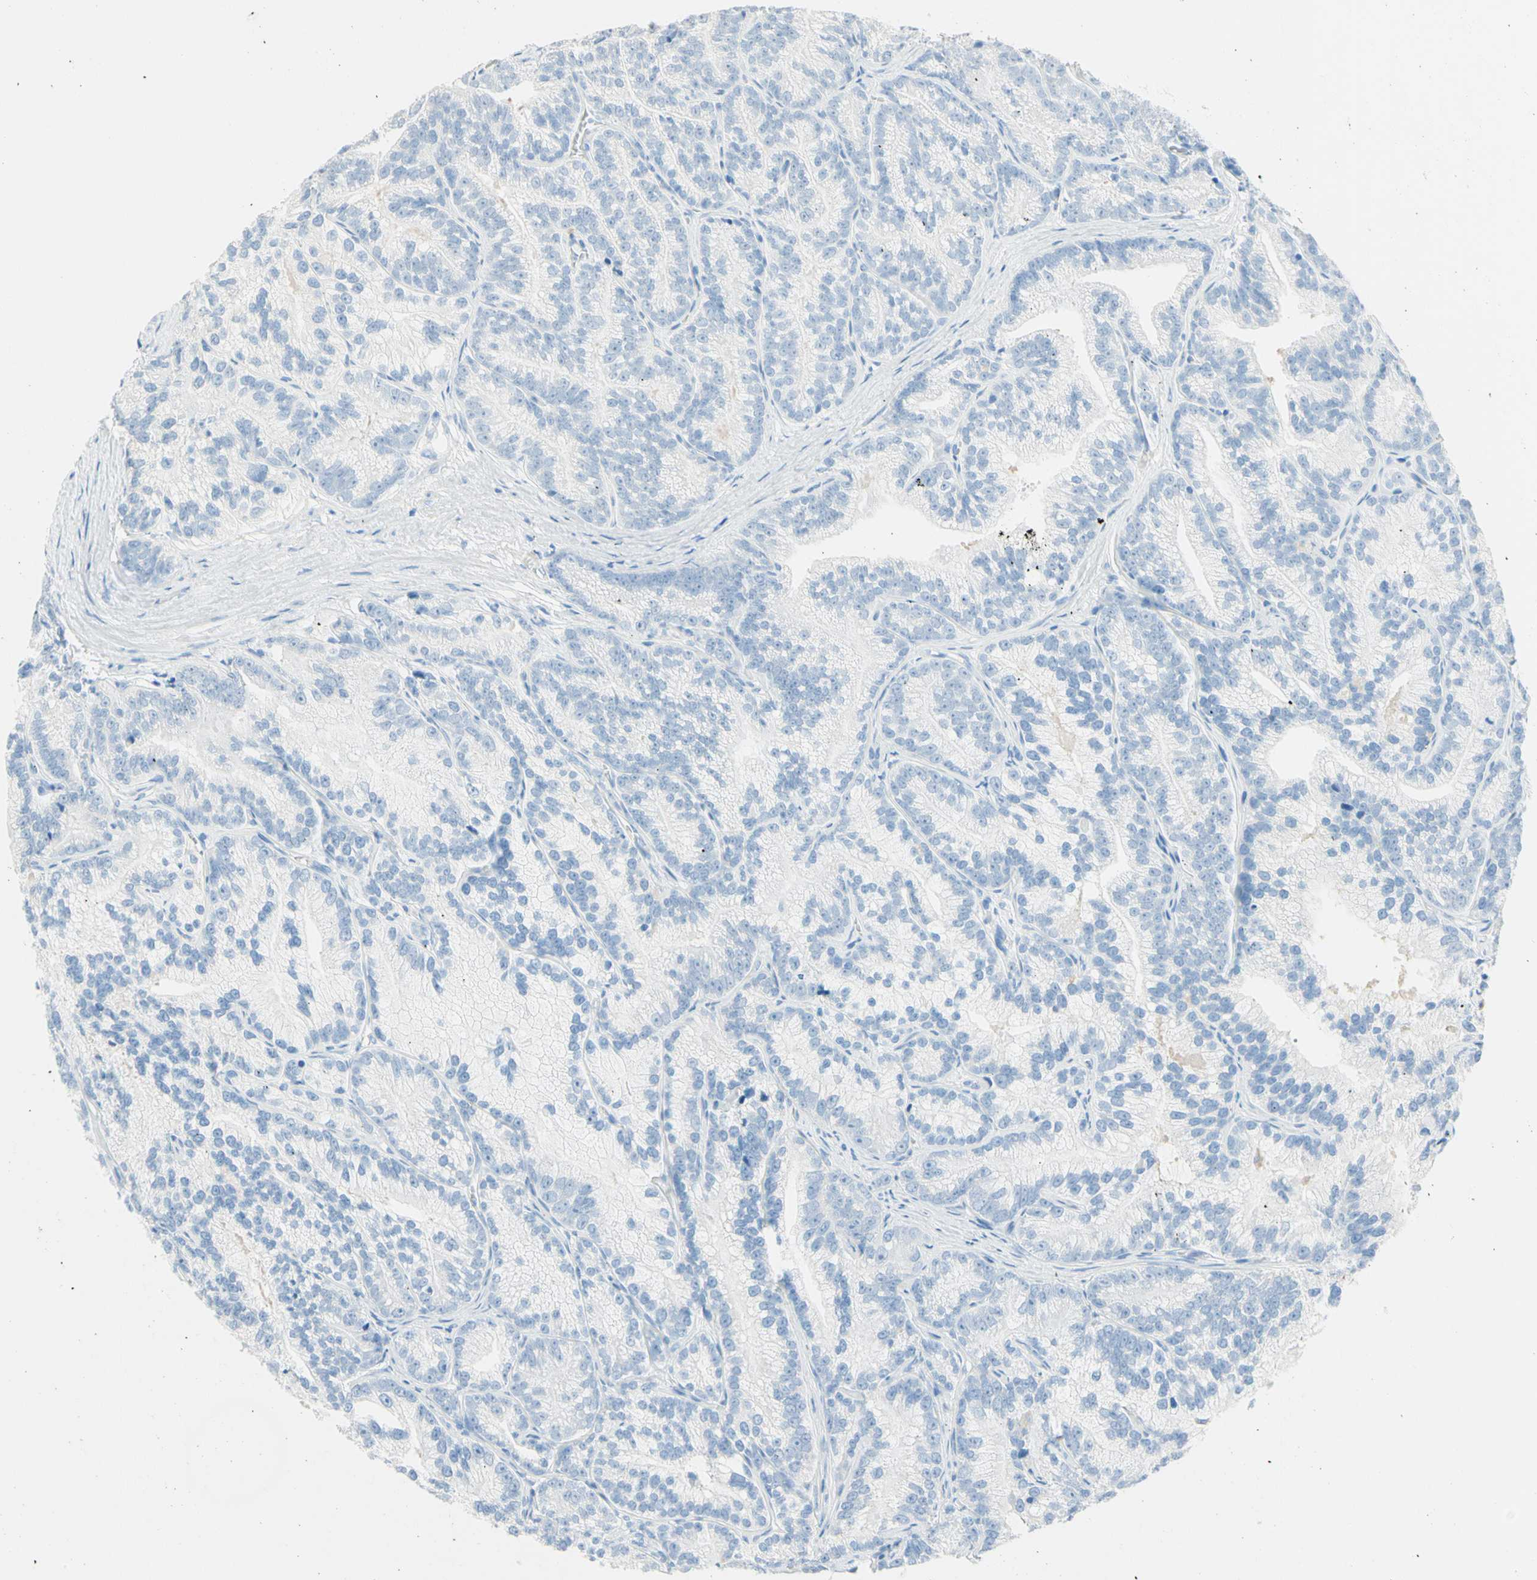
{"staining": {"intensity": "negative", "quantity": "none", "location": "none"}, "tissue": "prostate cancer", "cell_type": "Tumor cells", "image_type": "cancer", "snomed": [{"axis": "morphology", "description": "Adenocarcinoma, Low grade"}, {"axis": "topography", "description": "Prostate"}], "caption": "An image of prostate low-grade adenocarcinoma stained for a protein shows no brown staining in tumor cells. (Stains: DAB immunohistochemistry with hematoxylin counter stain, Microscopy: brightfield microscopy at high magnification).", "gene": "IL6ST", "patient": {"sex": "male", "age": 89}}